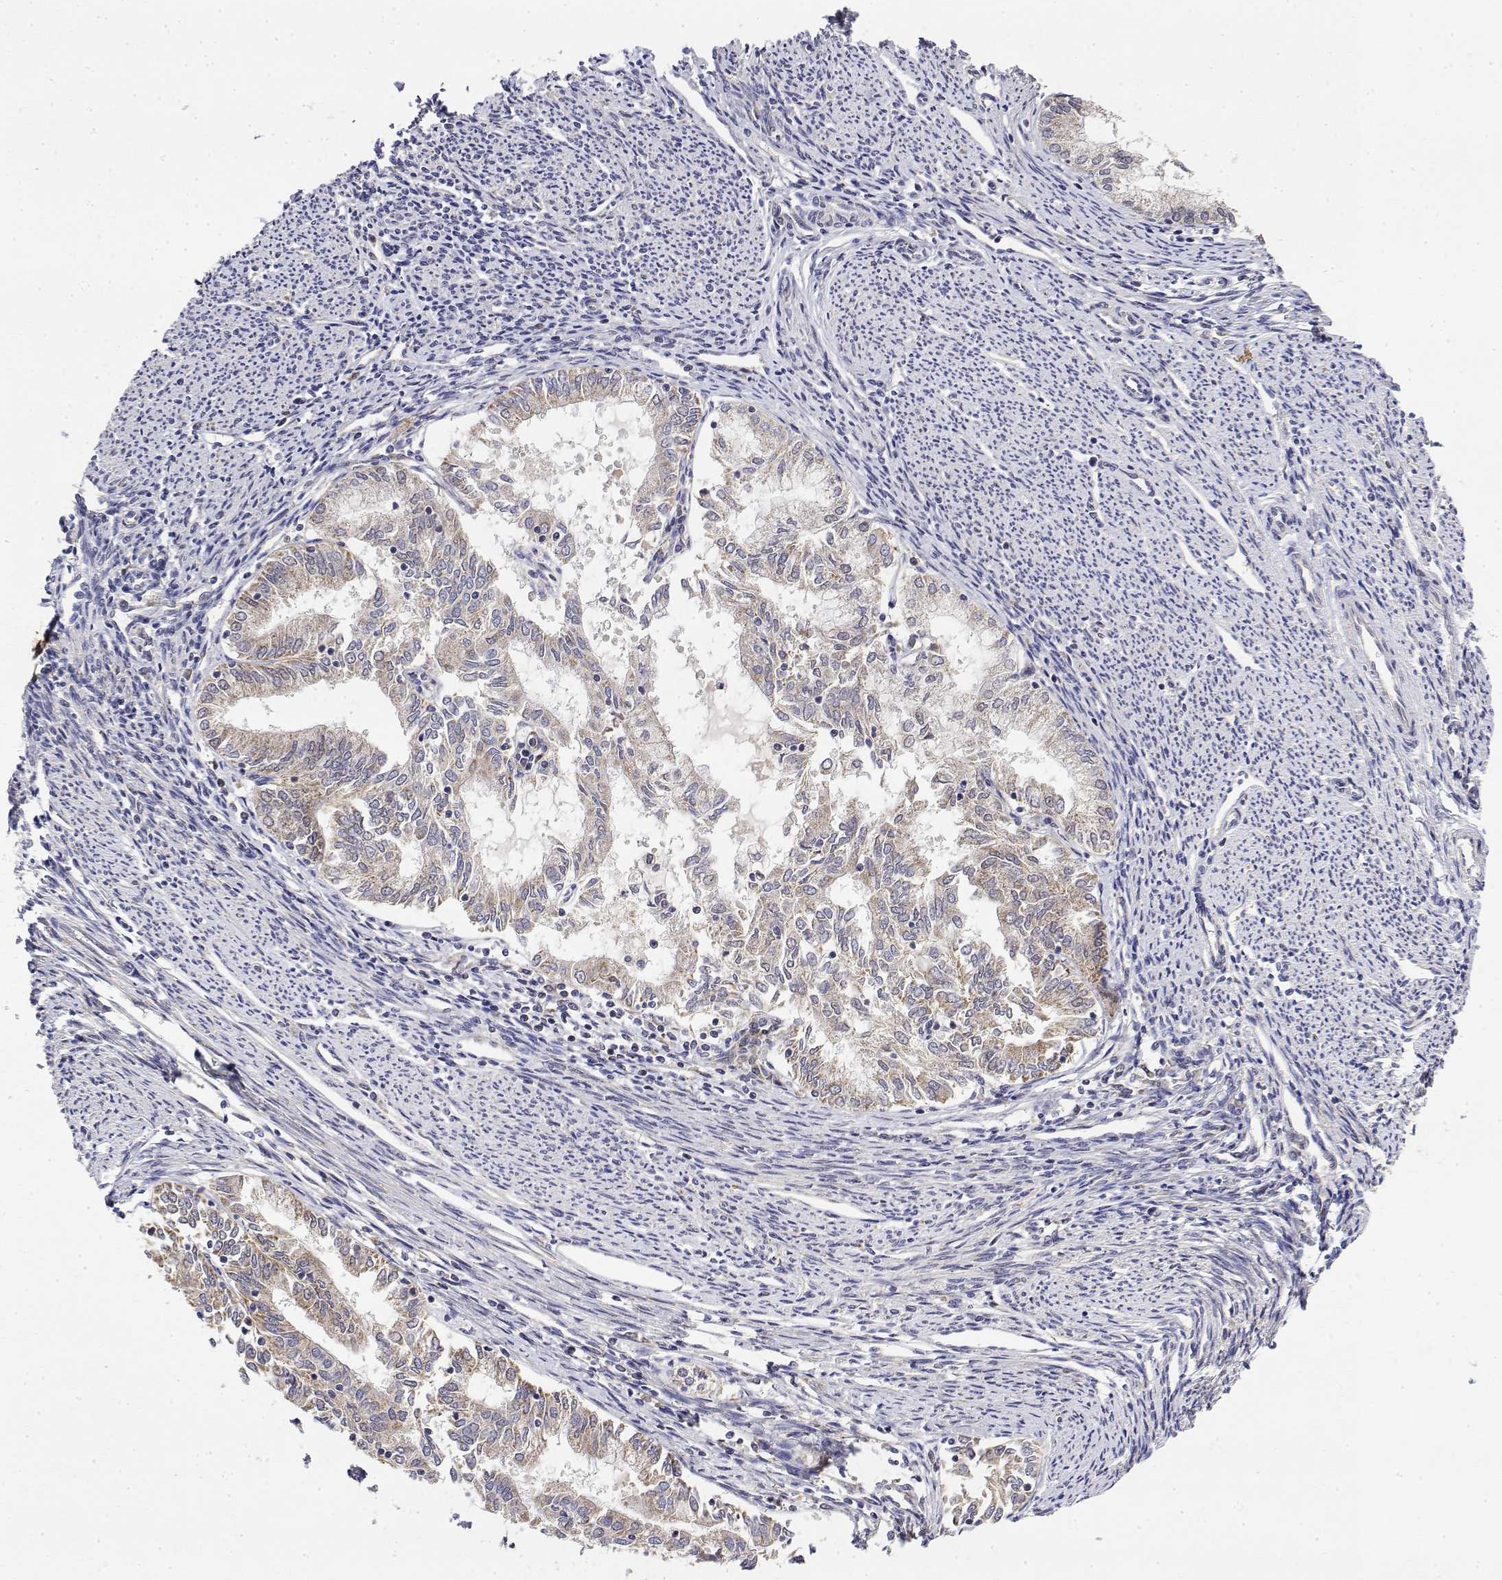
{"staining": {"intensity": "moderate", "quantity": "25%-75%", "location": "cytoplasmic/membranous"}, "tissue": "endometrial cancer", "cell_type": "Tumor cells", "image_type": "cancer", "snomed": [{"axis": "morphology", "description": "Adenocarcinoma, NOS"}, {"axis": "topography", "description": "Endometrium"}], "caption": "The immunohistochemical stain highlights moderate cytoplasmic/membranous positivity in tumor cells of endometrial cancer (adenocarcinoma) tissue. (DAB IHC with brightfield microscopy, high magnification).", "gene": "GADD45GIP1", "patient": {"sex": "female", "age": 79}}